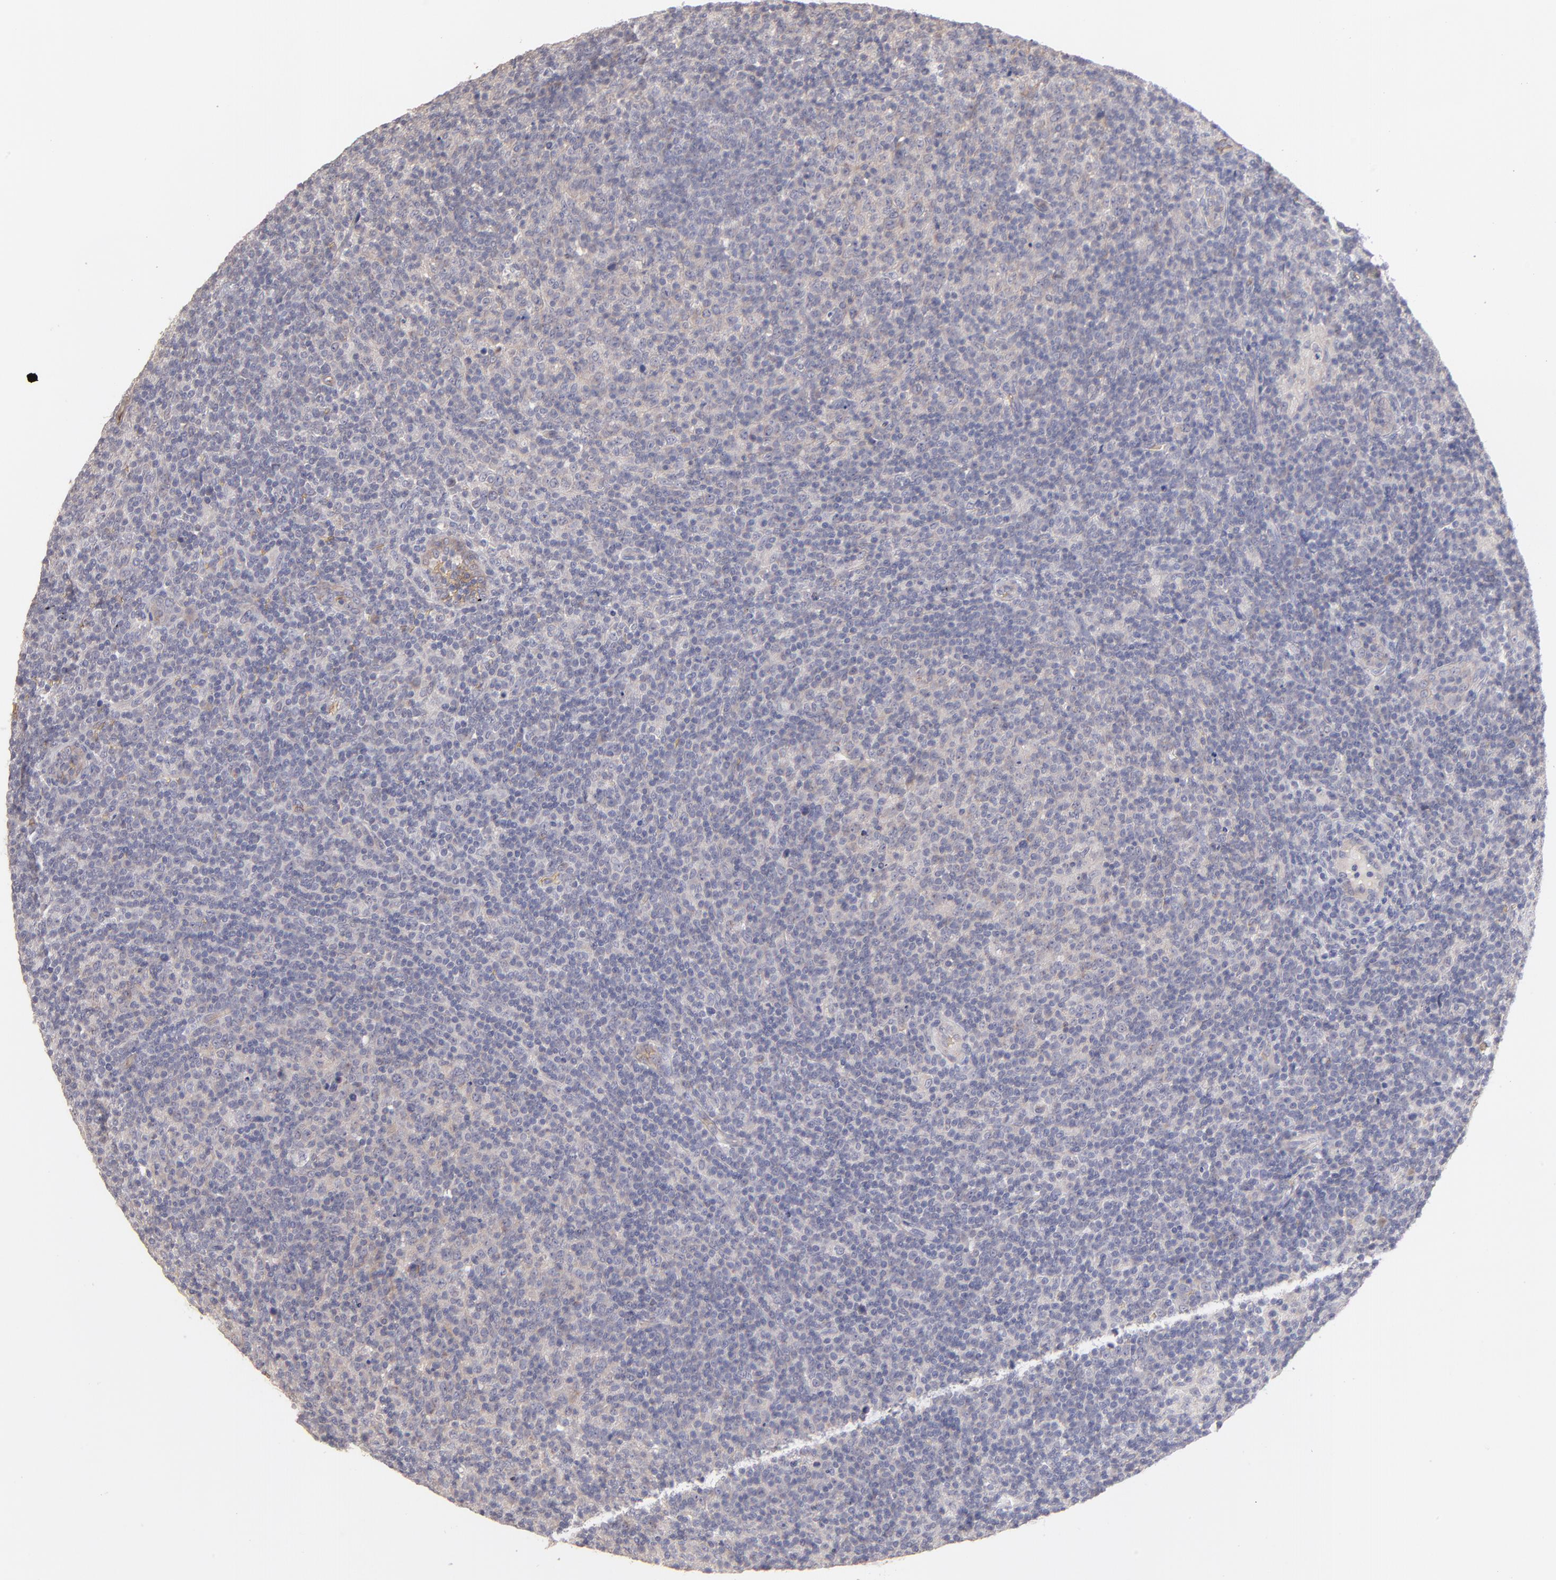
{"staining": {"intensity": "weak", "quantity": "25%-75%", "location": "cytoplasmic/membranous"}, "tissue": "lymphoma", "cell_type": "Tumor cells", "image_type": "cancer", "snomed": [{"axis": "morphology", "description": "Malignant lymphoma, non-Hodgkin's type, Low grade"}, {"axis": "topography", "description": "Lymph node"}], "caption": "Tumor cells demonstrate low levels of weak cytoplasmic/membranous positivity in about 25%-75% of cells in lymphoma.", "gene": "F13B", "patient": {"sex": "male", "age": 70}}